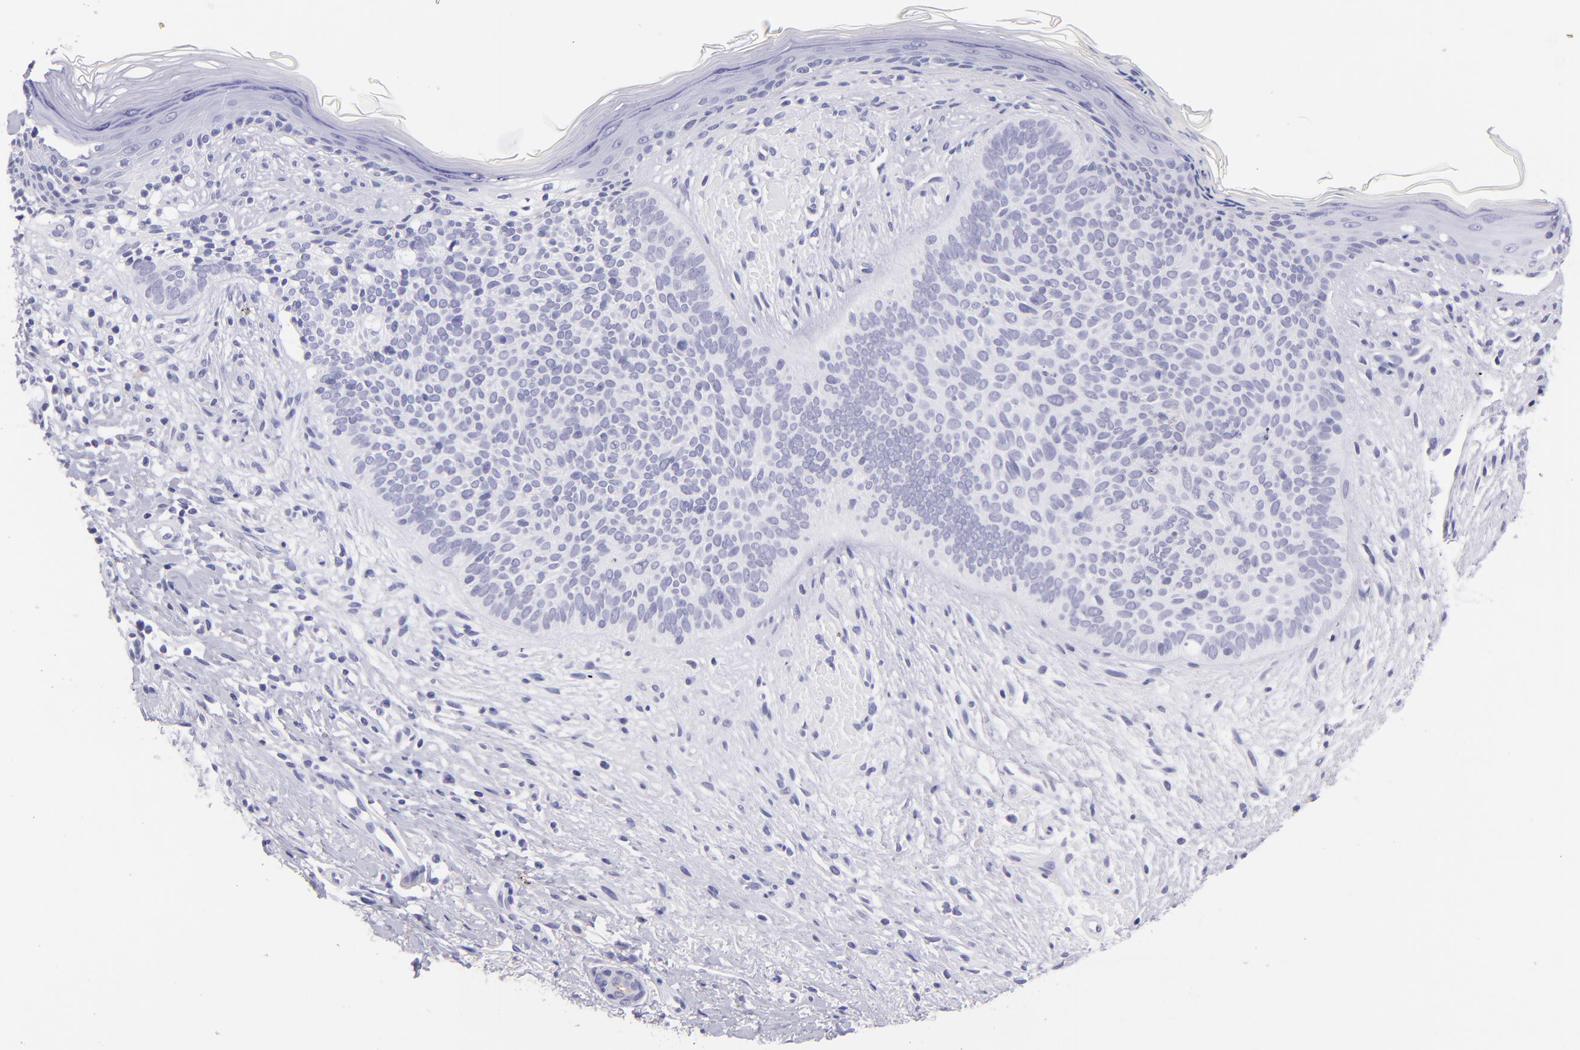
{"staining": {"intensity": "negative", "quantity": "none", "location": "none"}, "tissue": "skin cancer", "cell_type": "Tumor cells", "image_type": "cancer", "snomed": [{"axis": "morphology", "description": "Basal cell carcinoma"}, {"axis": "topography", "description": "Skin"}], "caption": "Tumor cells are negative for protein expression in human skin basal cell carcinoma. (DAB (3,3'-diaminobenzidine) immunohistochemistry, high magnification).", "gene": "PIP", "patient": {"sex": "female", "age": 78}}